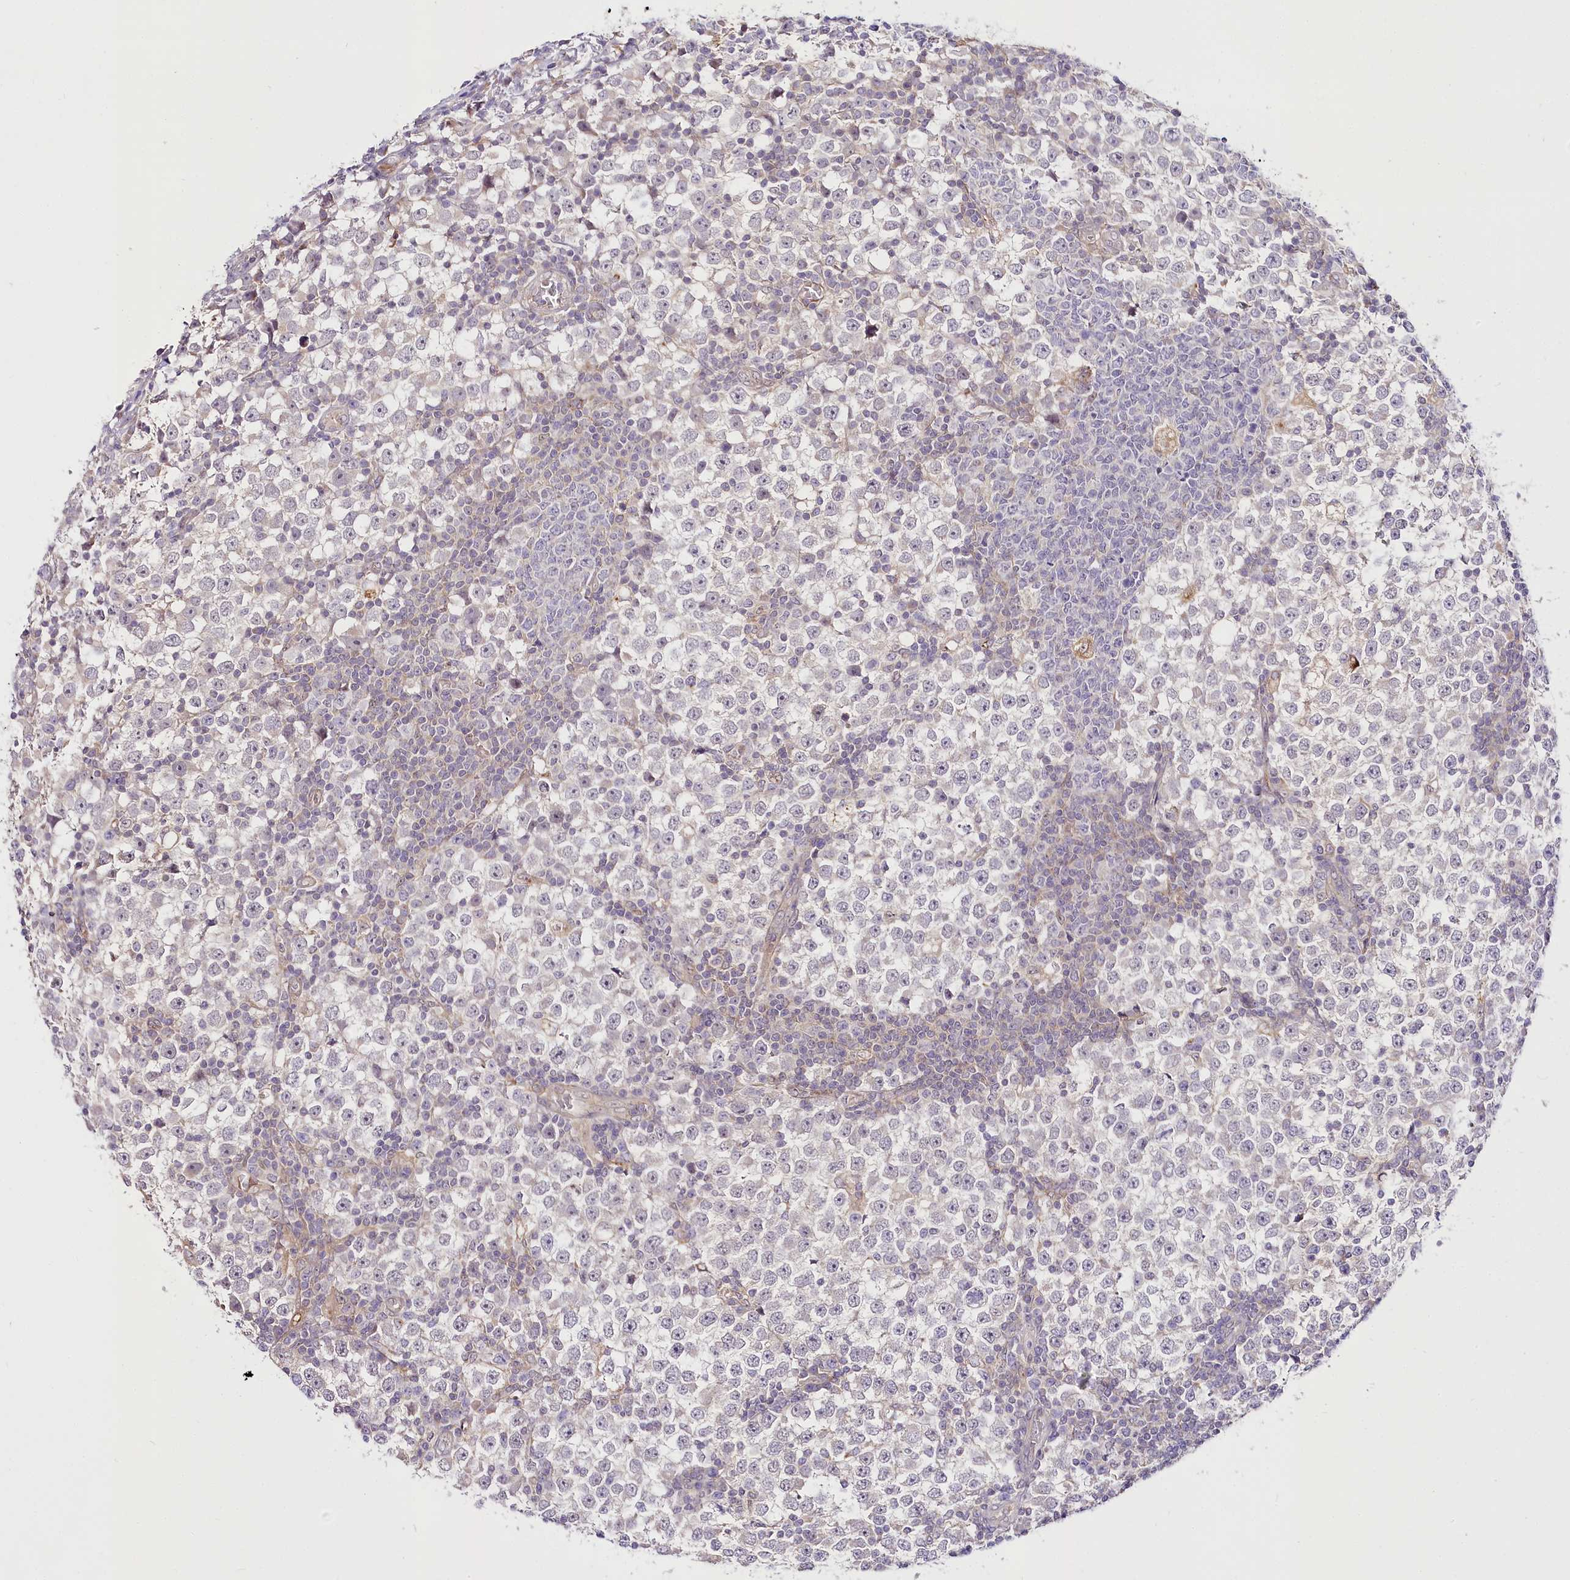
{"staining": {"intensity": "negative", "quantity": "none", "location": "none"}, "tissue": "testis cancer", "cell_type": "Tumor cells", "image_type": "cancer", "snomed": [{"axis": "morphology", "description": "Seminoma, NOS"}, {"axis": "topography", "description": "Testis"}], "caption": "Micrograph shows no significant protein positivity in tumor cells of testis cancer (seminoma).", "gene": "VWA5A", "patient": {"sex": "male", "age": 65}}